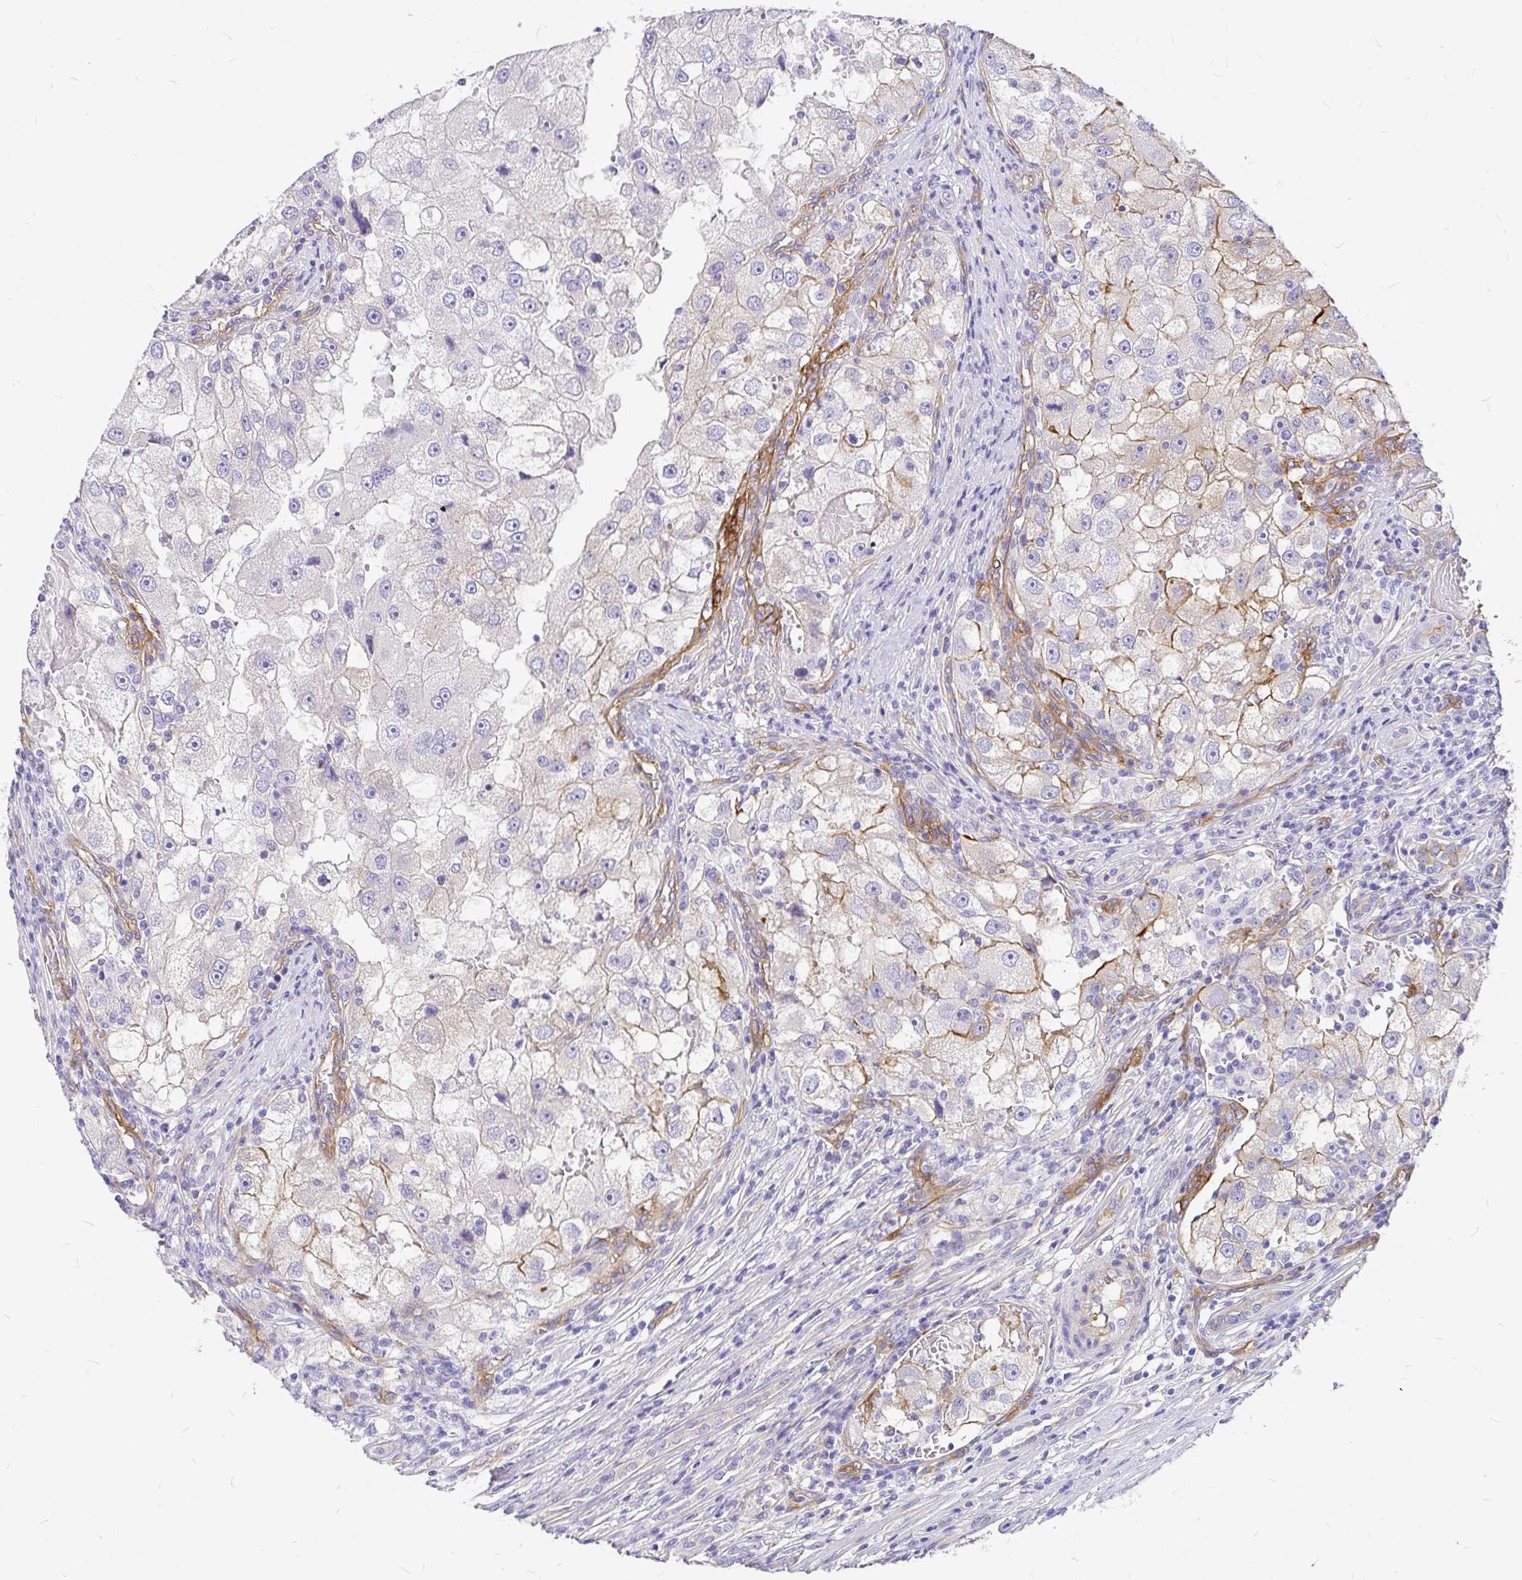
{"staining": {"intensity": "moderate", "quantity": "<25%", "location": "cytoplasmic/membranous"}, "tissue": "renal cancer", "cell_type": "Tumor cells", "image_type": "cancer", "snomed": [{"axis": "morphology", "description": "Adenocarcinoma, NOS"}, {"axis": "topography", "description": "Kidney"}], "caption": "Brown immunohistochemical staining in adenocarcinoma (renal) displays moderate cytoplasmic/membranous positivity in approximately <25% of tumor cells.", "gene": "MYO1B", "patient": {"sex": "male", "age": 63}}